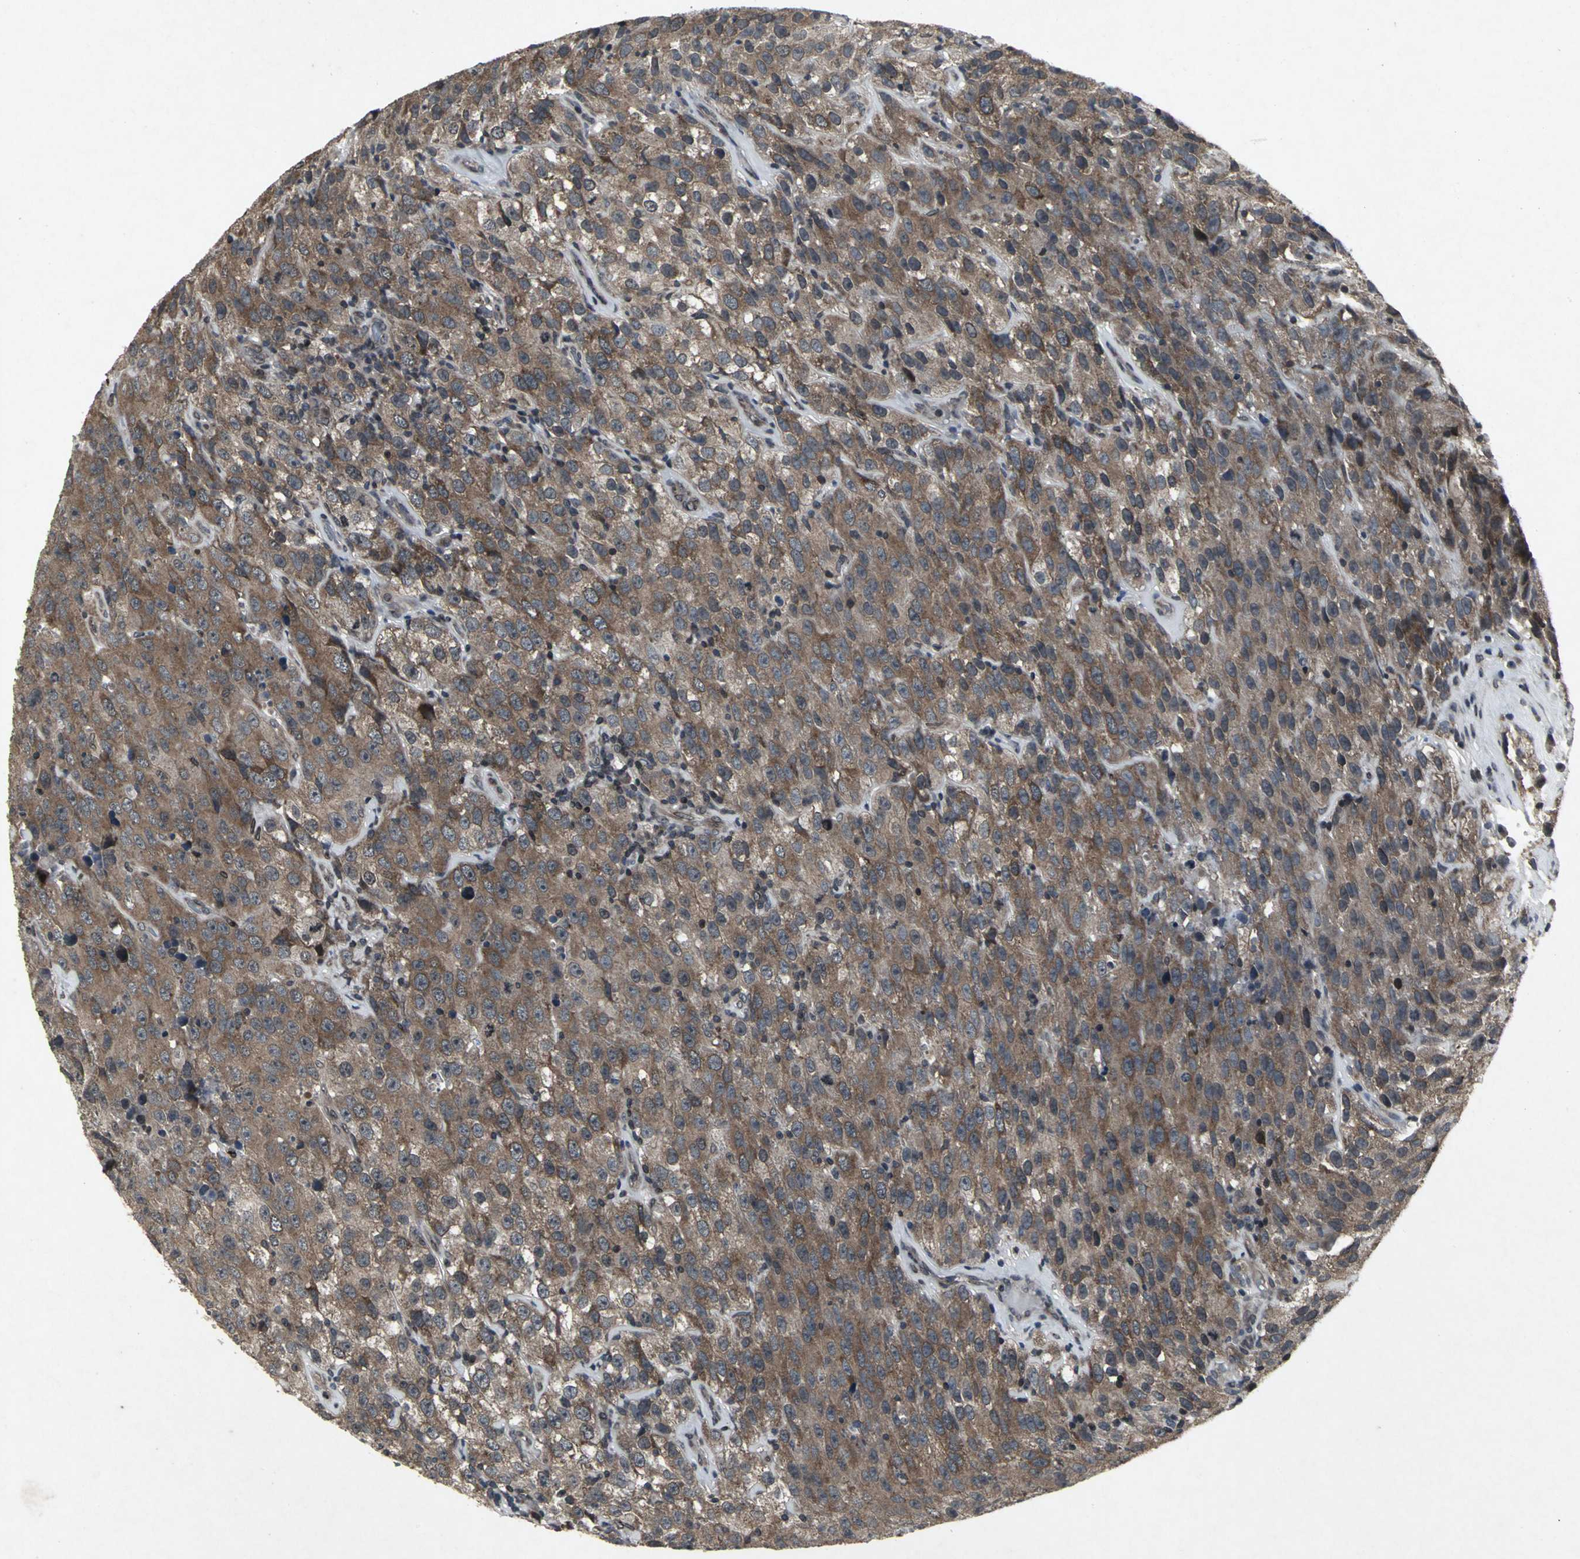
{"staining": {"intensity": "moderate", "quantity": ">75%", "location": "cytoplasmic/membranous"}, "tissue": "testis cancer", "cell_type": "Tumor cells", "image_type": "cancer", "snomed": [{"axis": "morphology", "description": "Seminoma, NOS"}, {"axis": "topography", "description": "Testis"}], "caption": "This micrograph shows immunohistochemistry staining of human seminoma (testis), with medium moderate cytoplasmic/membranous staining in about >75% of tumor cells.", "gene": "SH2B3", "patient": {"sex": "male", "age": 52}}